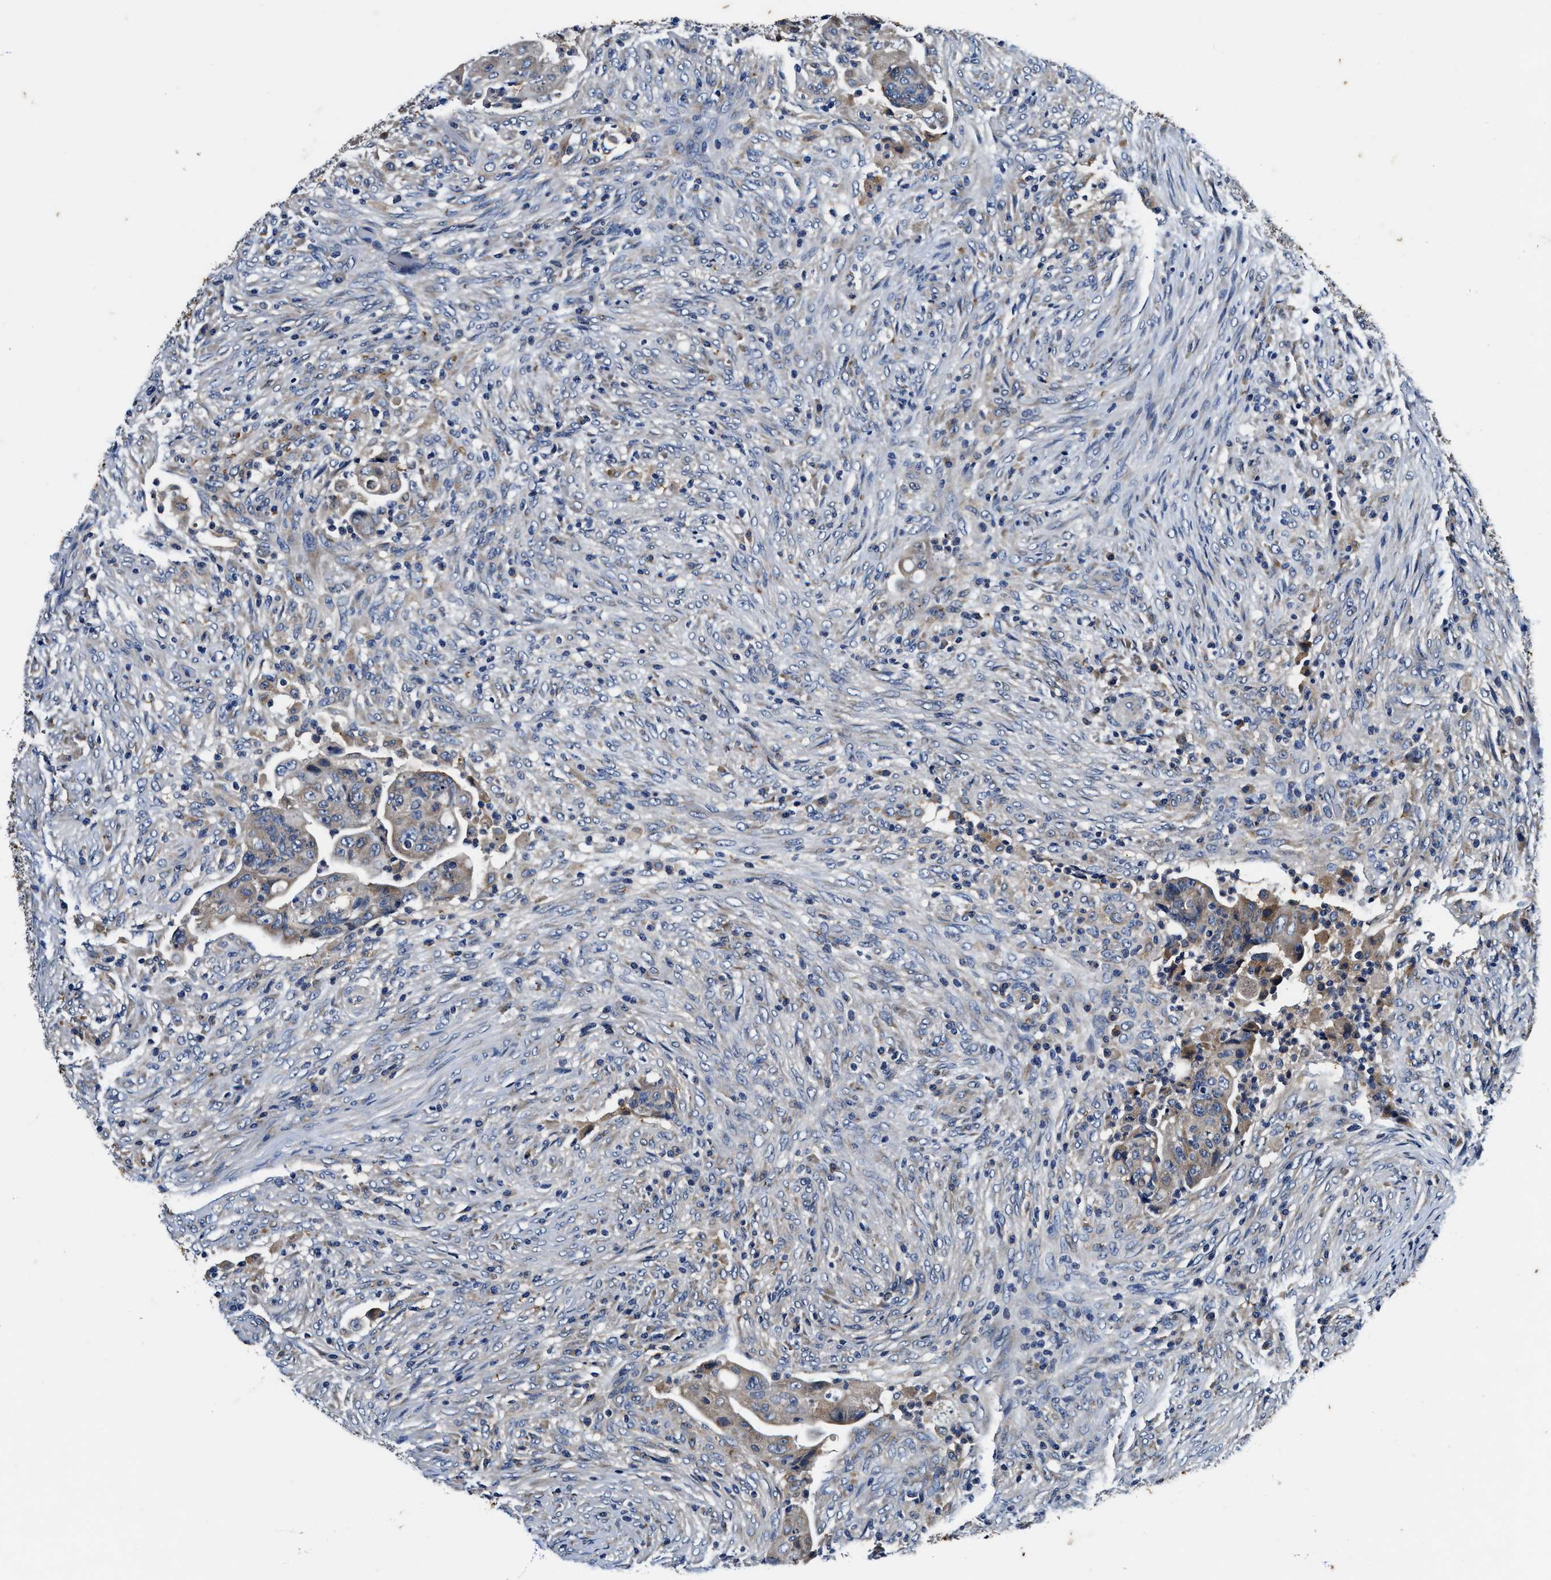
{"staining": {"intensity": "weak", "quantity": "25%-75%", "location": "cytoplasmic/membranous"}, "tissue": "colorectal cancer", "cell_type": "Tumor cells", "image_type": "cancer", "snomed": [{"axis": "morphology", "description": "Adenocarcinoma, NOS"}, {"axis": "topography", "description": "Rectum"}], "caption": "Immunohistochemistry histopathology image of neoplastic tissue: human colorectal adenocarcinoma stained using IHC exhibits low levels of weak protein expression localized specifically in the cytoplasmic/membranous of tumor cells, appearing as a cytoplasmic/membranous brown color.", "gene": "PI4KB", "patient": {"sex": "female", "age": 71}}